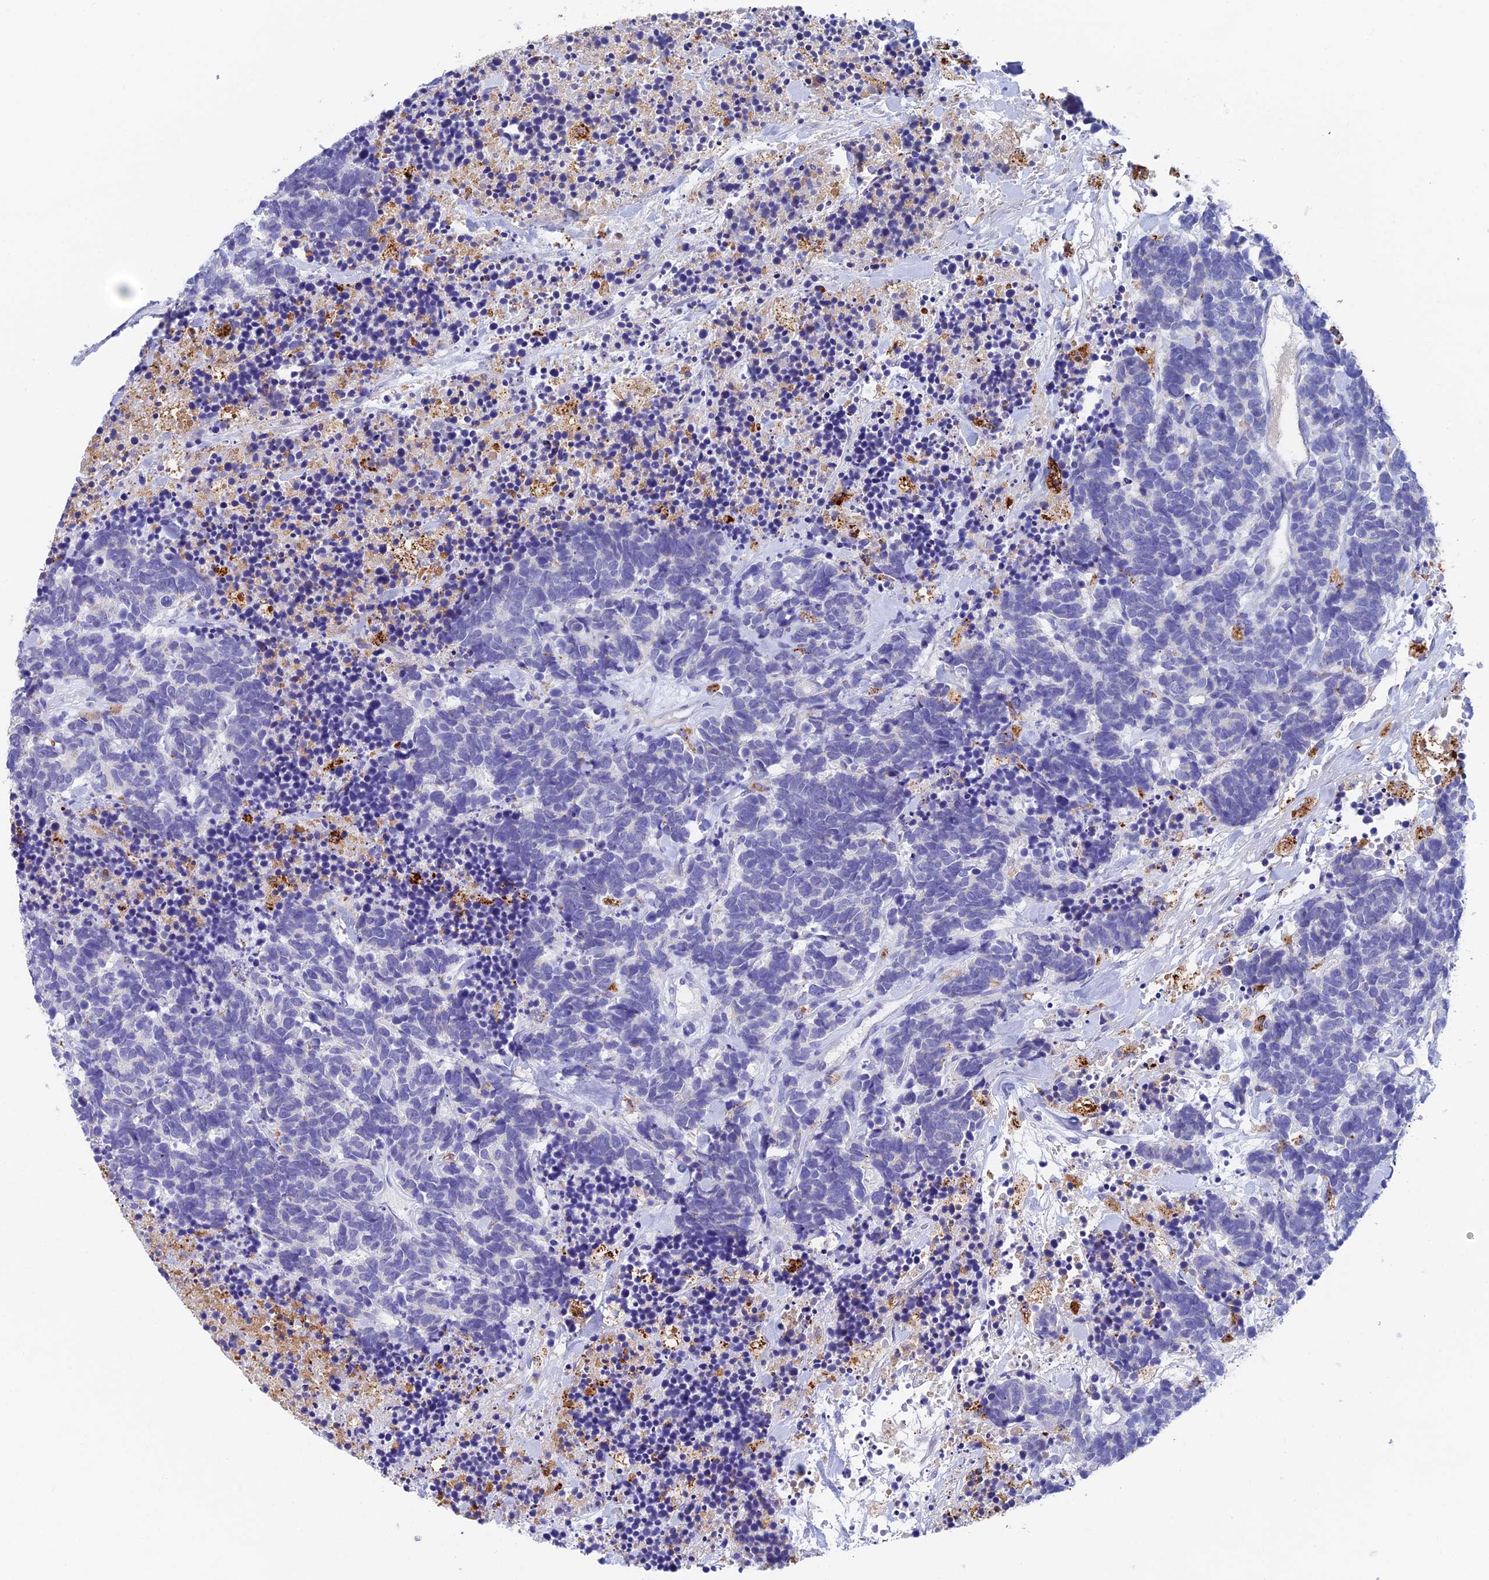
{"staining": {"intensity": "negative", "quantity": "none", "location": "none"}, "tissue": "carcinoid", "cell_type": "Tumor cells", "image_type": "cancer", "snomed": [{"axis": "morphology", "description": "Carcinoma, NOS"}, {"axis": "morphology", "description": "Carcinoid, malignant, NOS"}, {"axis": "topography", "description": "Prostate"}], "caption": "DAB (3,3'-diaminobenzidine) immunohistochemical staining of carcinoma displays no significant expression in tumor cells.", "gene": "ADAMTS13", "patient": {"sex": "male", "age": 57}}